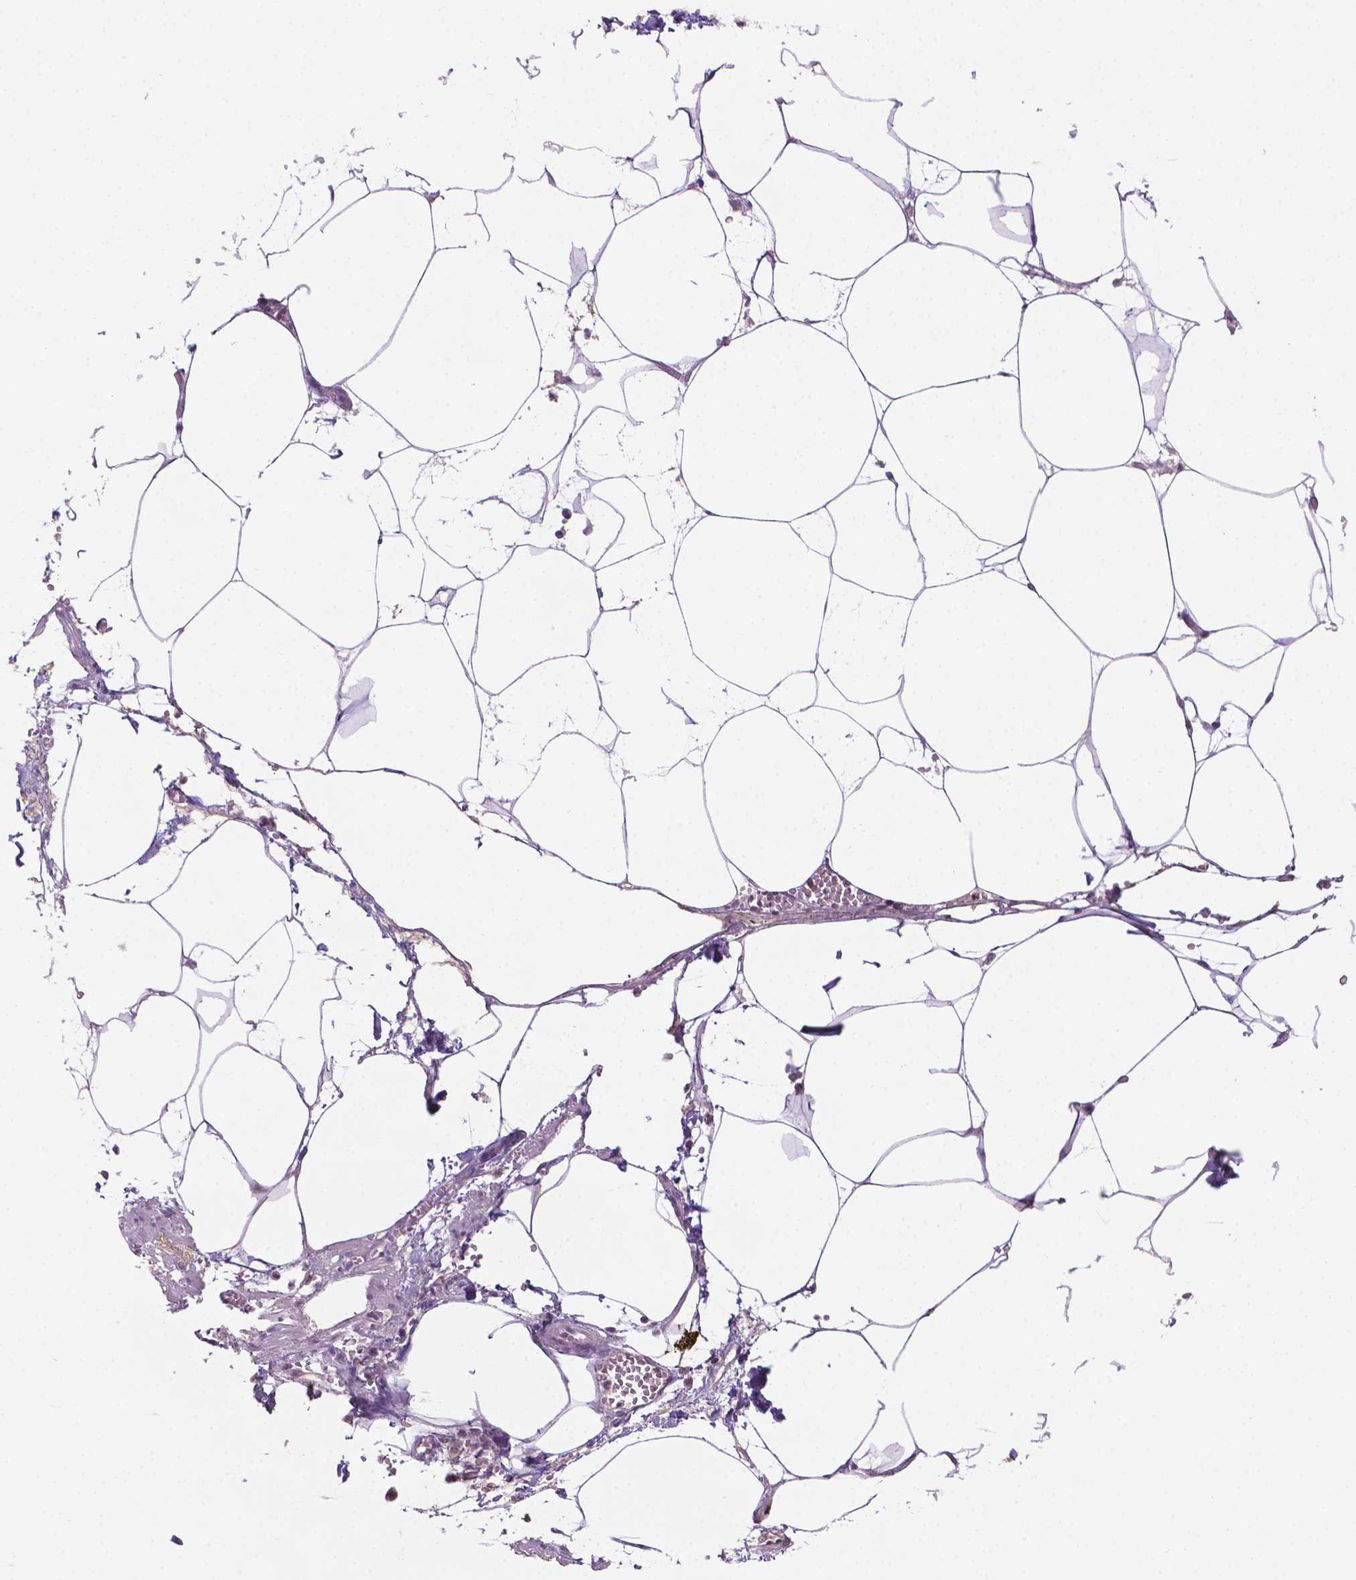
{"staining": {"intensity": "negative", "quantity": "none", "location": "none"}, "tissue": "adipose tissue", "cell_type": "Adipocytes", "image_type": "normal", "snomed": [{"axis": "morphology", "description": "Normal tissue, NOS"}, {"axis": "topography", "description": "Adipose tissue"}, {"axis": "topography", "description": "Pancreas"}, {"axis": "topography", "description": "Peripheral nerve tissue"}], "caption": "IHC image of benign adipose tissue stained for a protein (brown), which displays no expression in adipocytes.", "gene": "MUC1", "patient": {"sex": "female", "age": 58}}